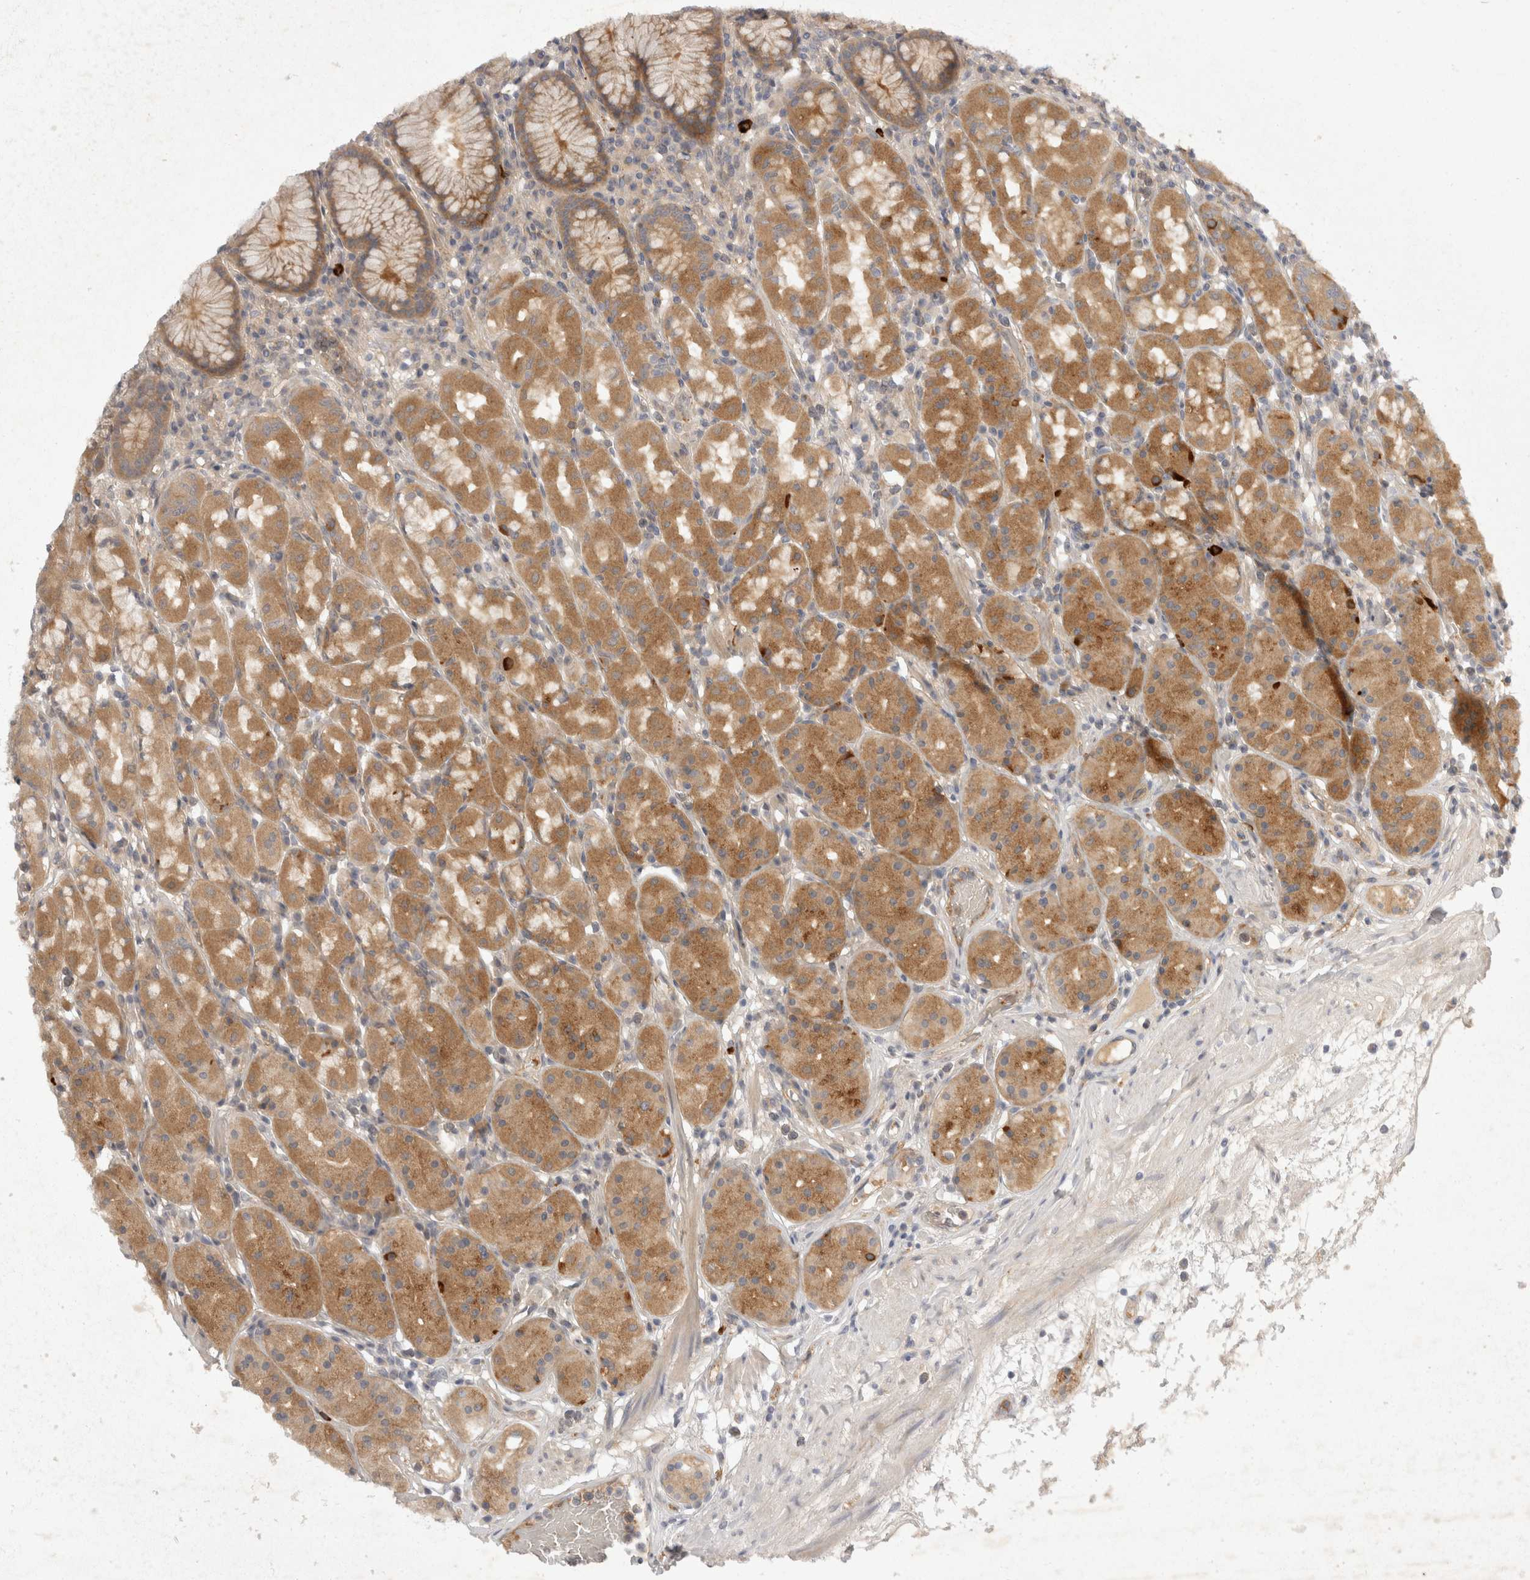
{"staining": {"intensity": "moderate", "quantity": "25%-75%", "location": "cytoplasmic/membranous"}, "tissue": "stomach", "cell_type": "Glandular cells", "image_type": "normal", "snomed": [{"axis": "morphology", "description": "Normal tissue, NOS"}, {"axis": "topography", "description": "Stomach, lower"}], "caption": "Unremarkable stomach was stained to show a protein in brown. There is medium levels of moderate cytoplasmic/membranous expression in about 25%-75% of glandular cells.", "gene": "TOM1L2", "patient": {"sex": "female", "age": 56}}